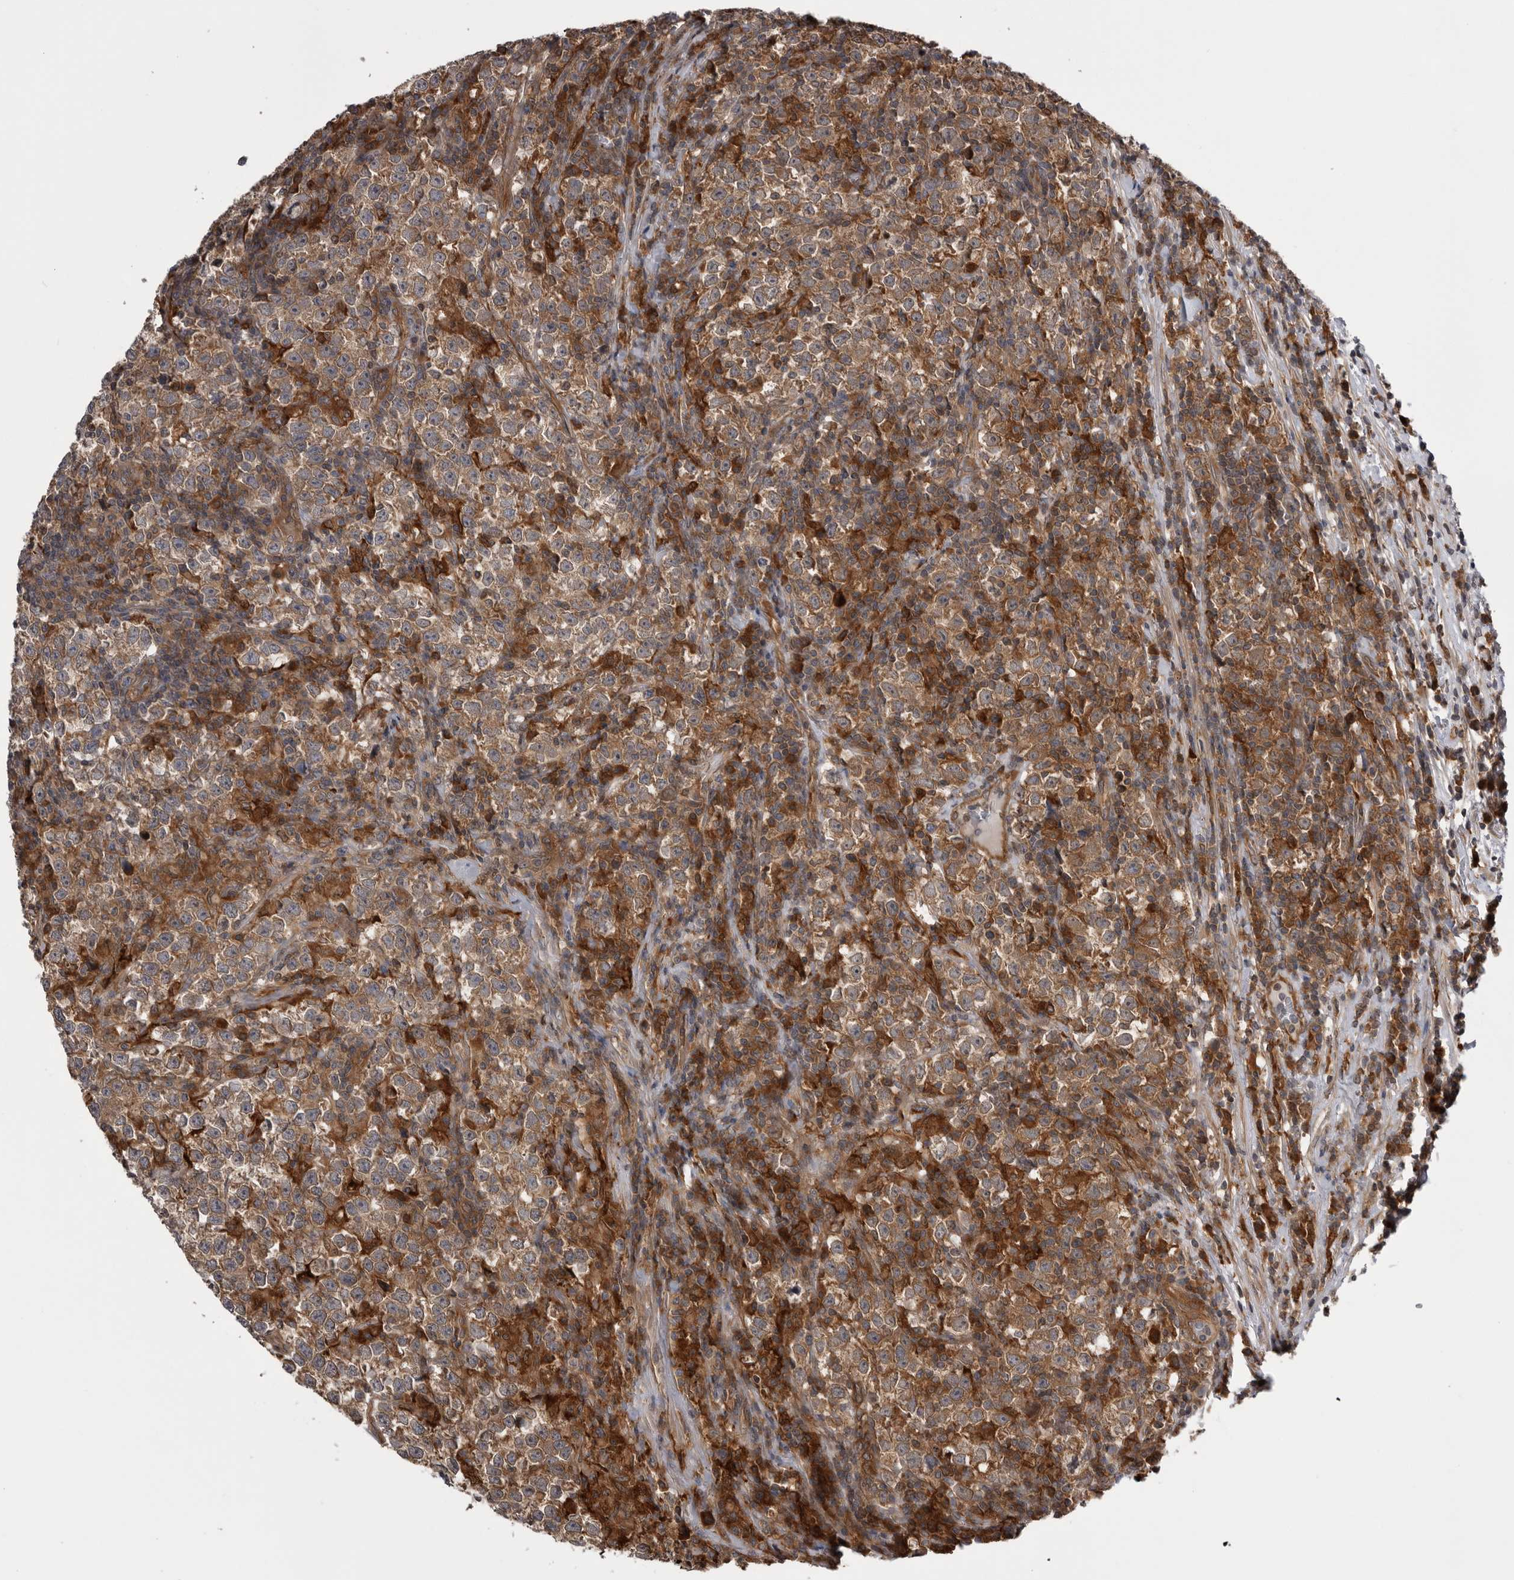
{"staining": {"intensity": "moderate", "quantity": ">75%", "location": "cytoplasmic/membranous"}, "tissue": "testis cancer", "cell_type": "Tumor cells", "image_type": "cancer", "snomed": [{"axis": "morphology", "description": "Normal tissue, NOS"}, {"axis": "morphology", "description": "Seminoma, NOS"}, {"axis": "topography", "description": "Testis"}], "caption": "Immunohistochemical staining of testis cancer (seminoma) reveals medium levels of moderate cytoplasmic/membranous protein expression in about >75% of tumor cells. (IHC, brightfield microscopy, high magnification).", "gene": "RAB3GAP2", "patient": {"sex": "male", "age": 43}}